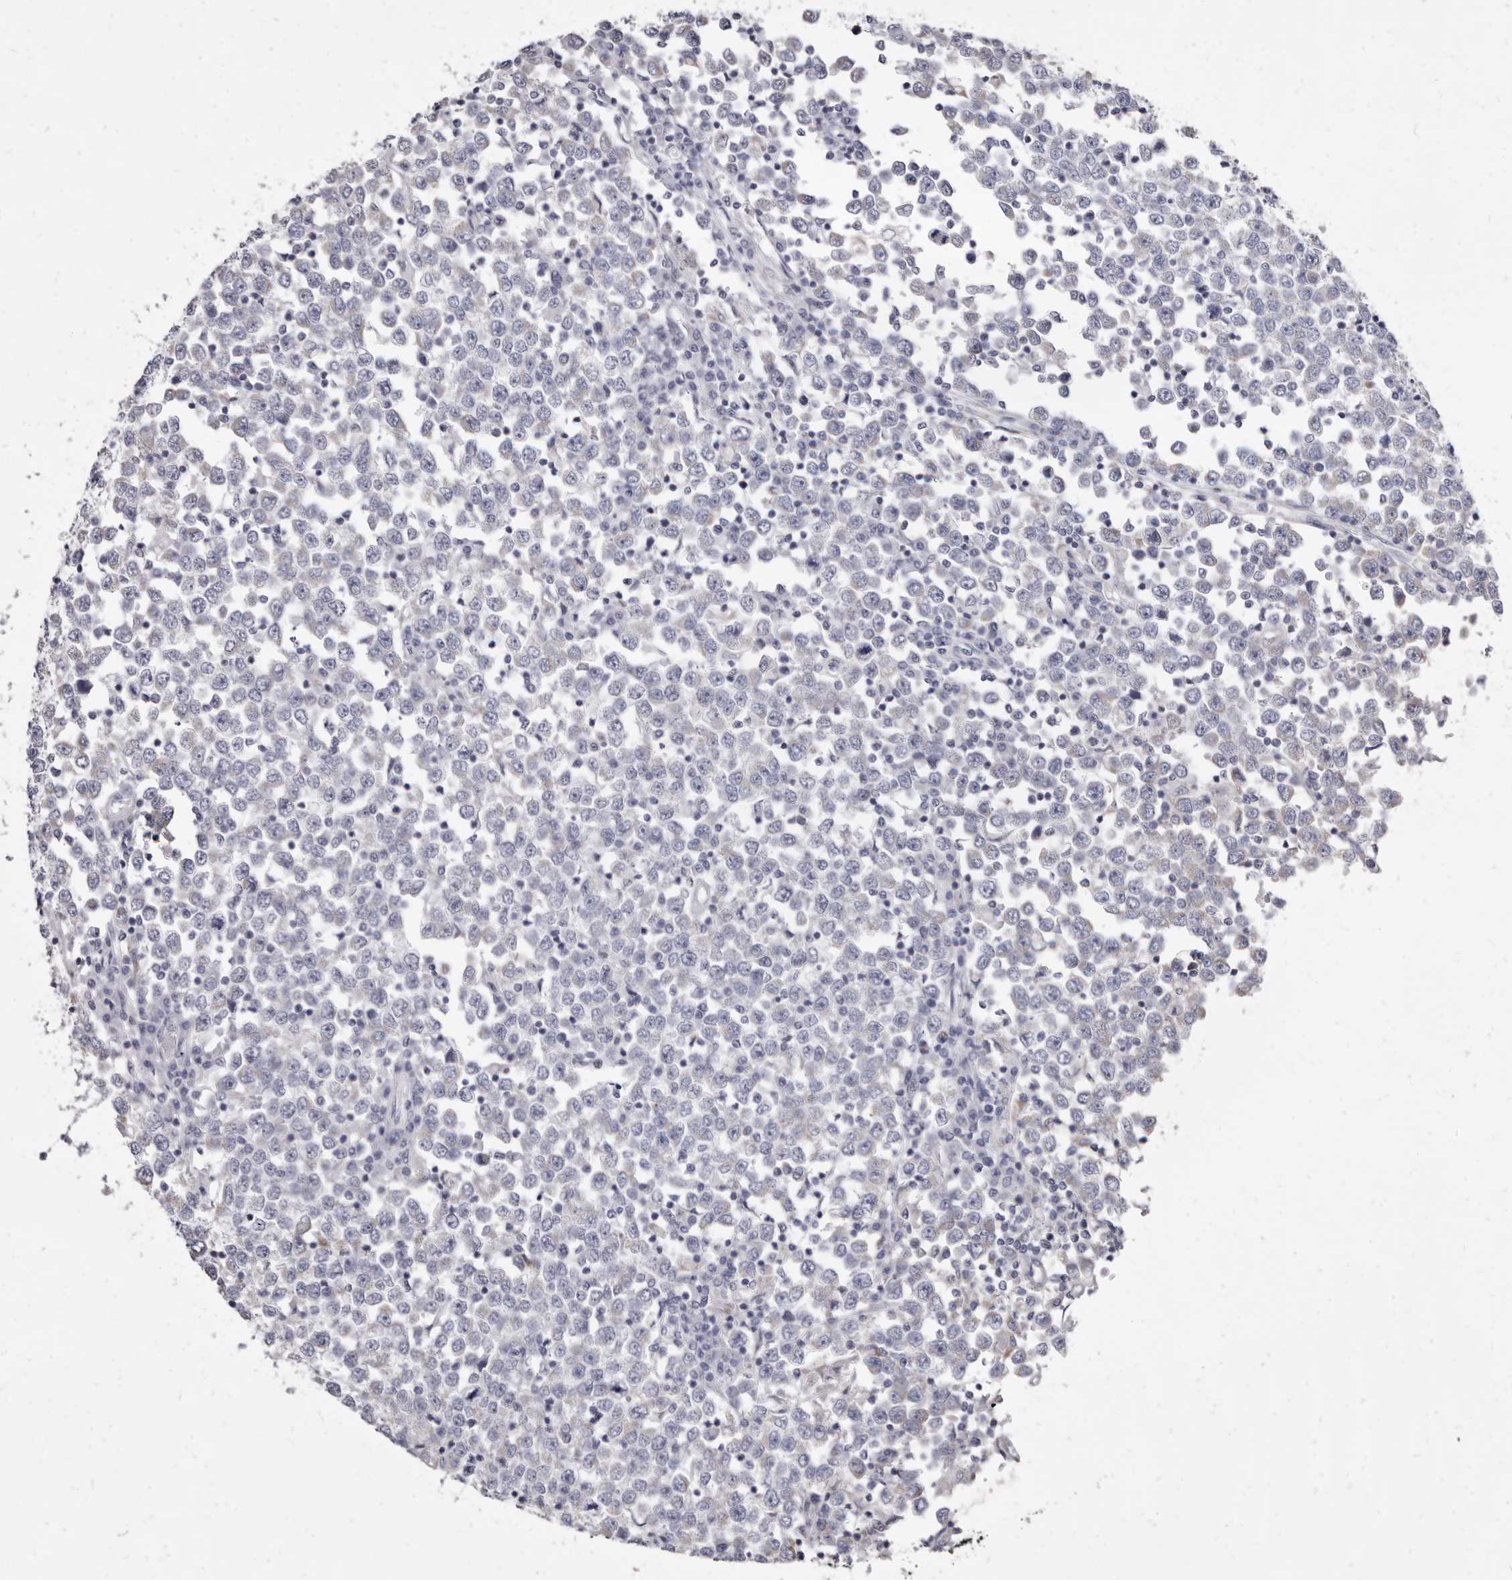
{"staining": {"intensity": "negative", "quantity": "none", "location": "none"}, "tissue": "testis cancer", "cell_type": "Tumor cells", "image_type": "cancer", "snomed": [{"axis": "morphology", "description": "Seminoma, NOS"}, {"axis": "topography", "description": "Testis"}], "caption": "Protein analysis of testis cancer (seminoma) shows no significant expression in tumor cells.", "gene": "CYP2E1", "patient": {"sex": "male", "age": 65}}